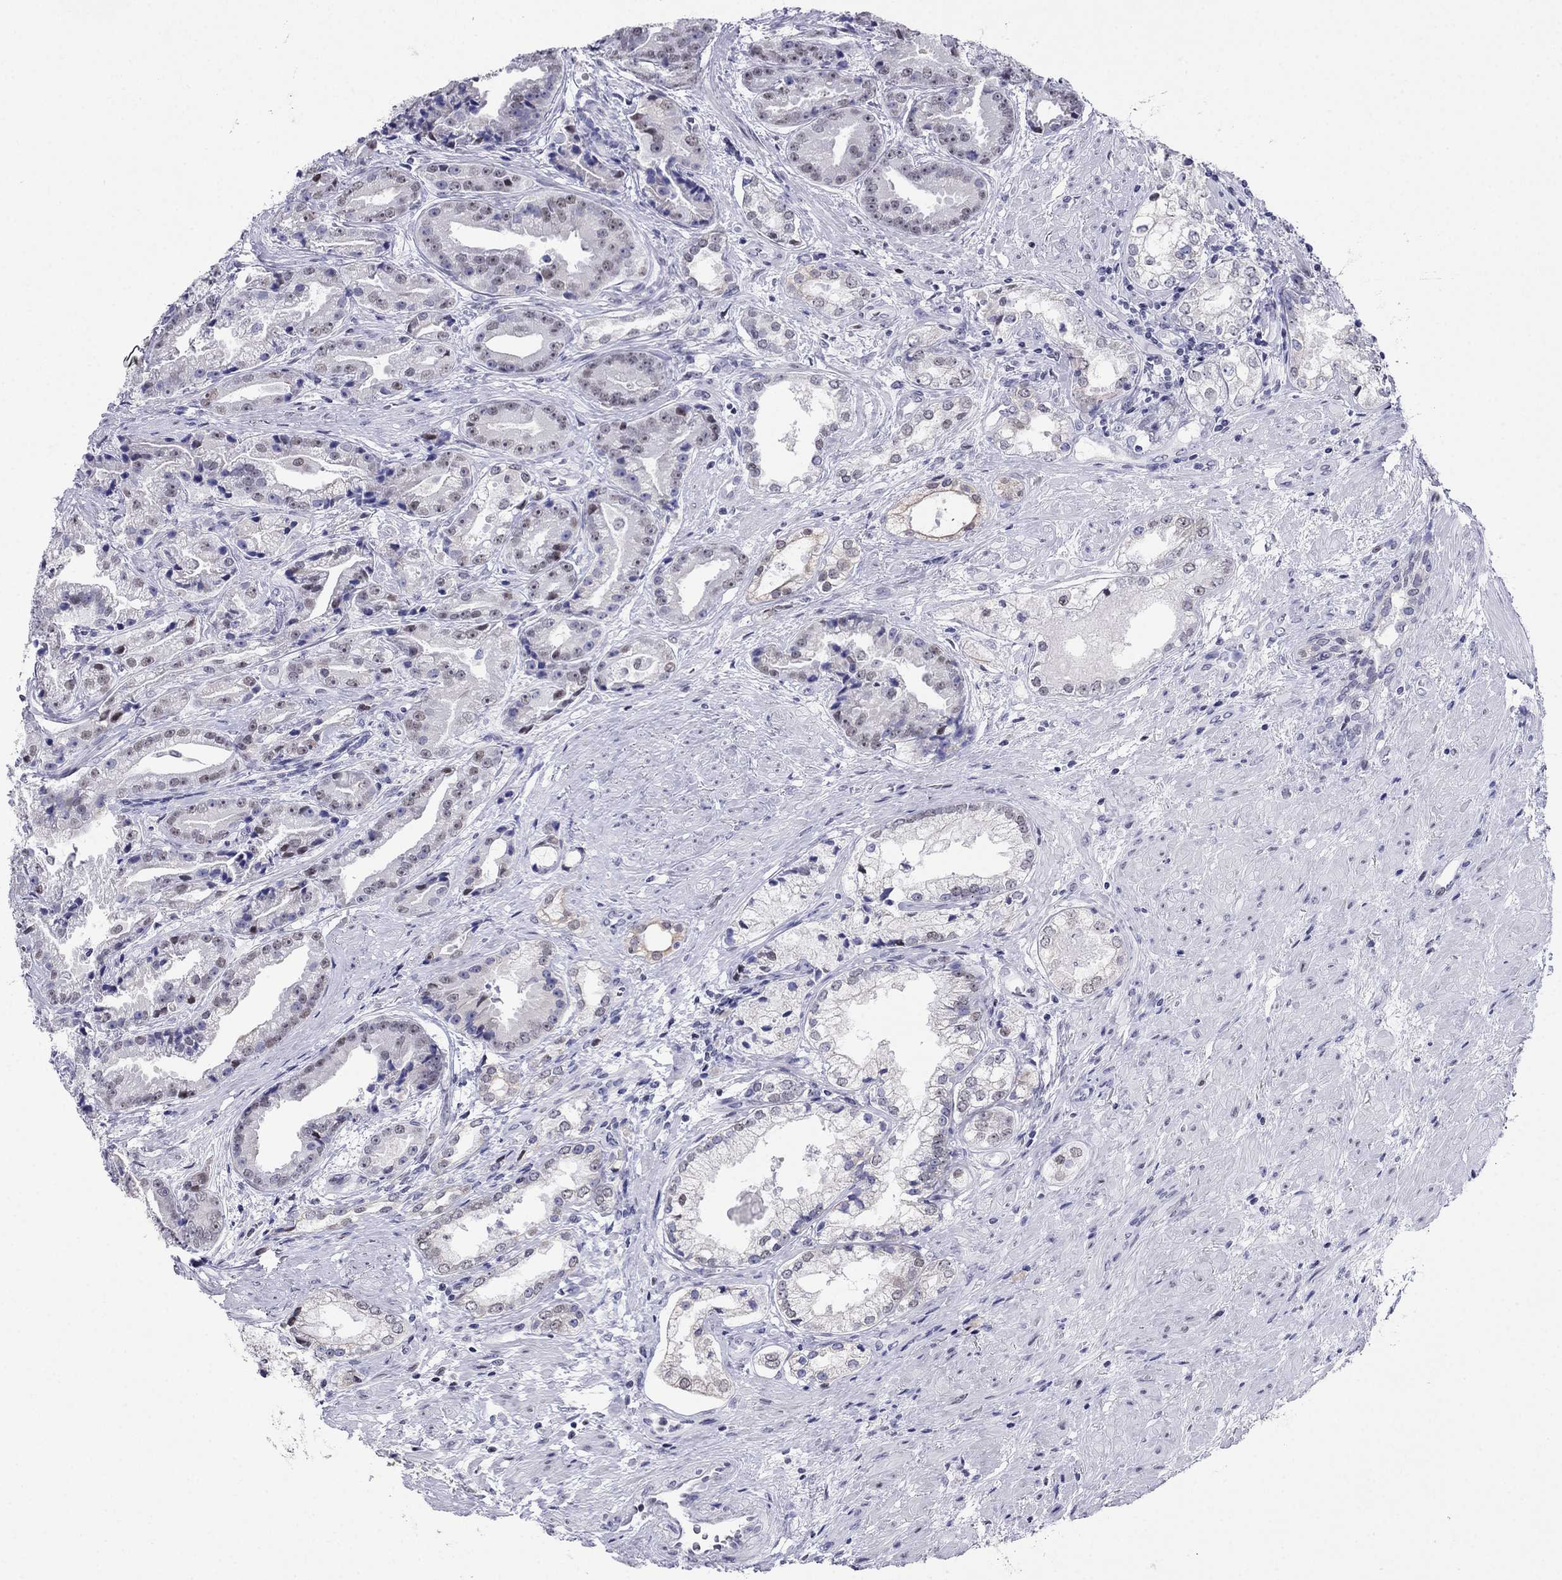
{"staining": {"intensity": "weak", "quantity": "<25%", "location": "nuclear"}, "tissue": "prostate cancer", "cell_type": "Tumor cells", "image_type": "cancer", "snomed": [{"axis": "morphology", "description": "Adenocarcinoma, NOS"}, {"axis": "morphology", "description": "Adenocarcinoma, High grade"}, {"axis": "topography", "description": "Prostate"}], "caption": "The image shows no significant staining in tumor cells of prostate cancer (adenocarcinoma). Nuclei are stained in blue.", "gene": "PPM1G", "patient": {"sex": "male", "age": 64}}